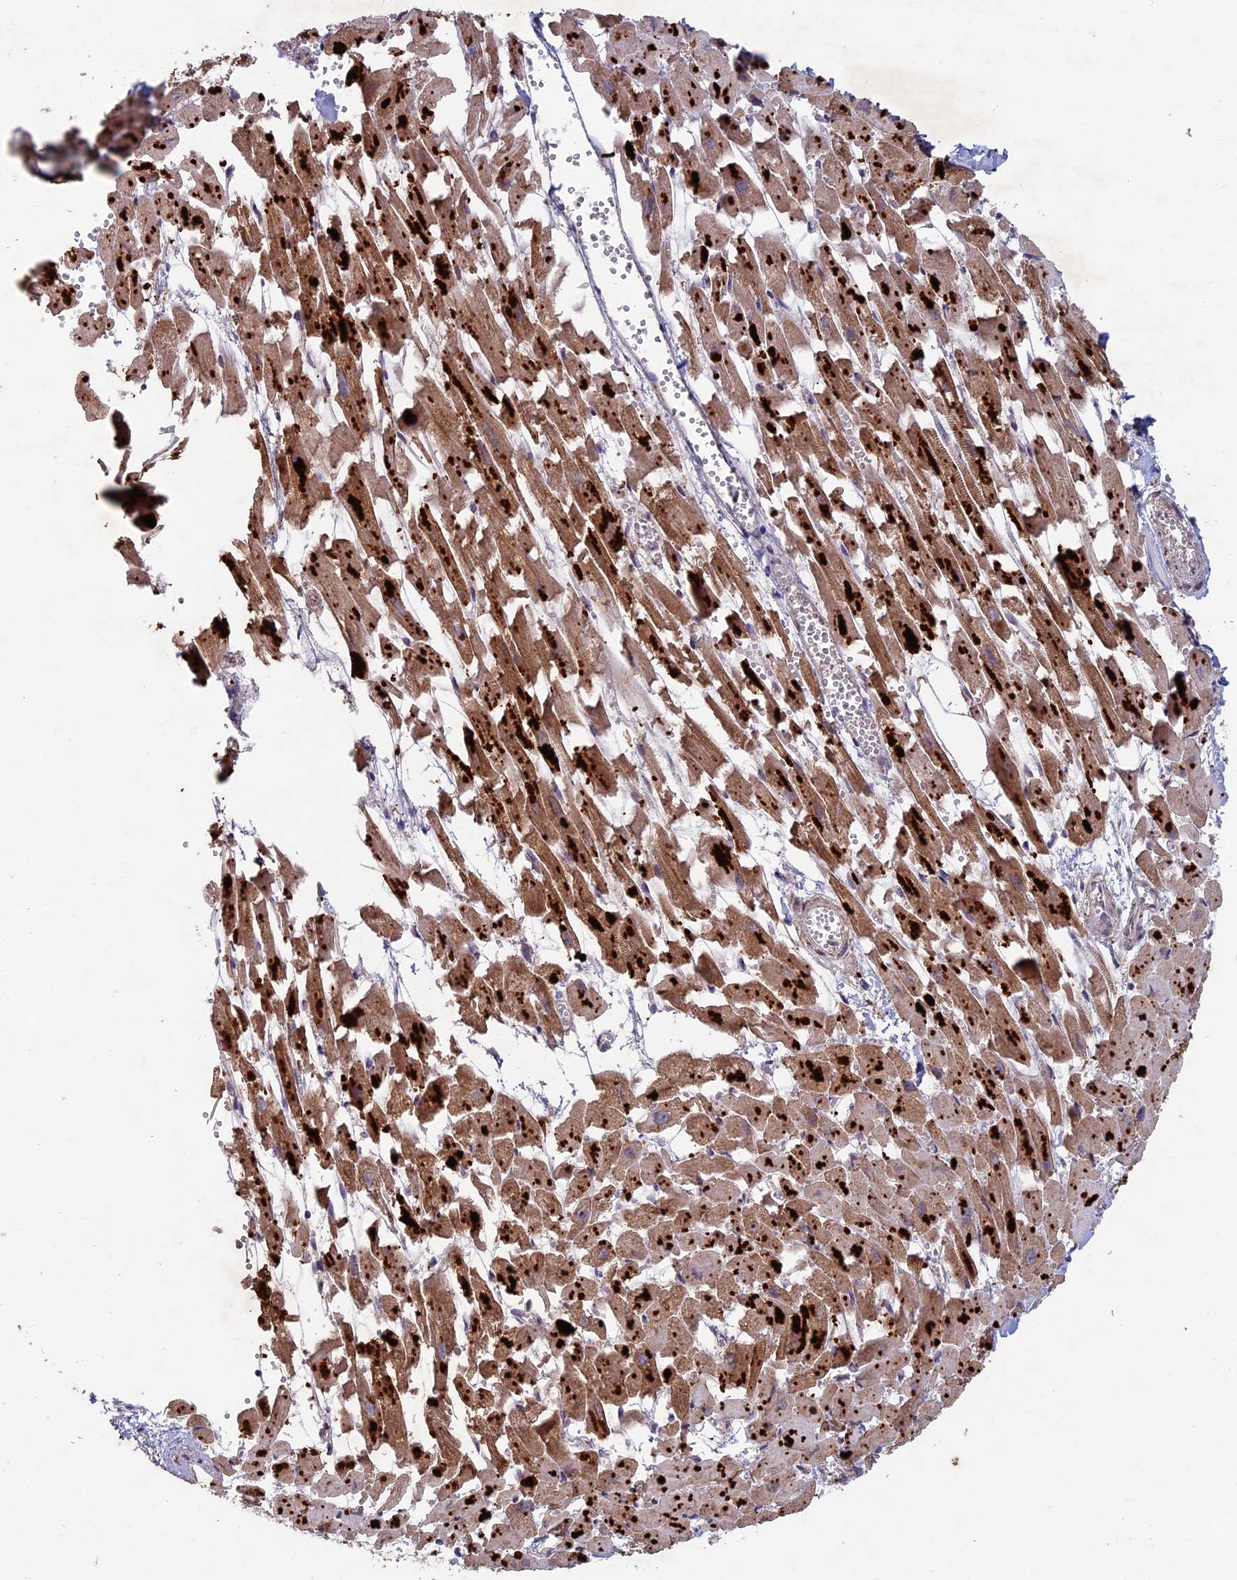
{"staining": {"intensity": "strong", "quantity": ">75%", "location": "cytoplasmic/membranous"}, "tissue": "heart muscle", "cell_type": "Cardiomyocytes", "image_type": "normal", "snomed": [{"axis": "morphology", "description": "Normal tissue, NOS"}, {"axis": "topography", "description": "Heart"}], "caption": "Immunohistochemistry (IHC) photomicrograph of unremarkable heart muscle stained for a protein (brown), which shows high levels of strong cytoplasmic/membranous positivity in about >75% of cardiomyocytes.", "gene": "RCCD1", "patient": {"sex": "female", "age": 64}}